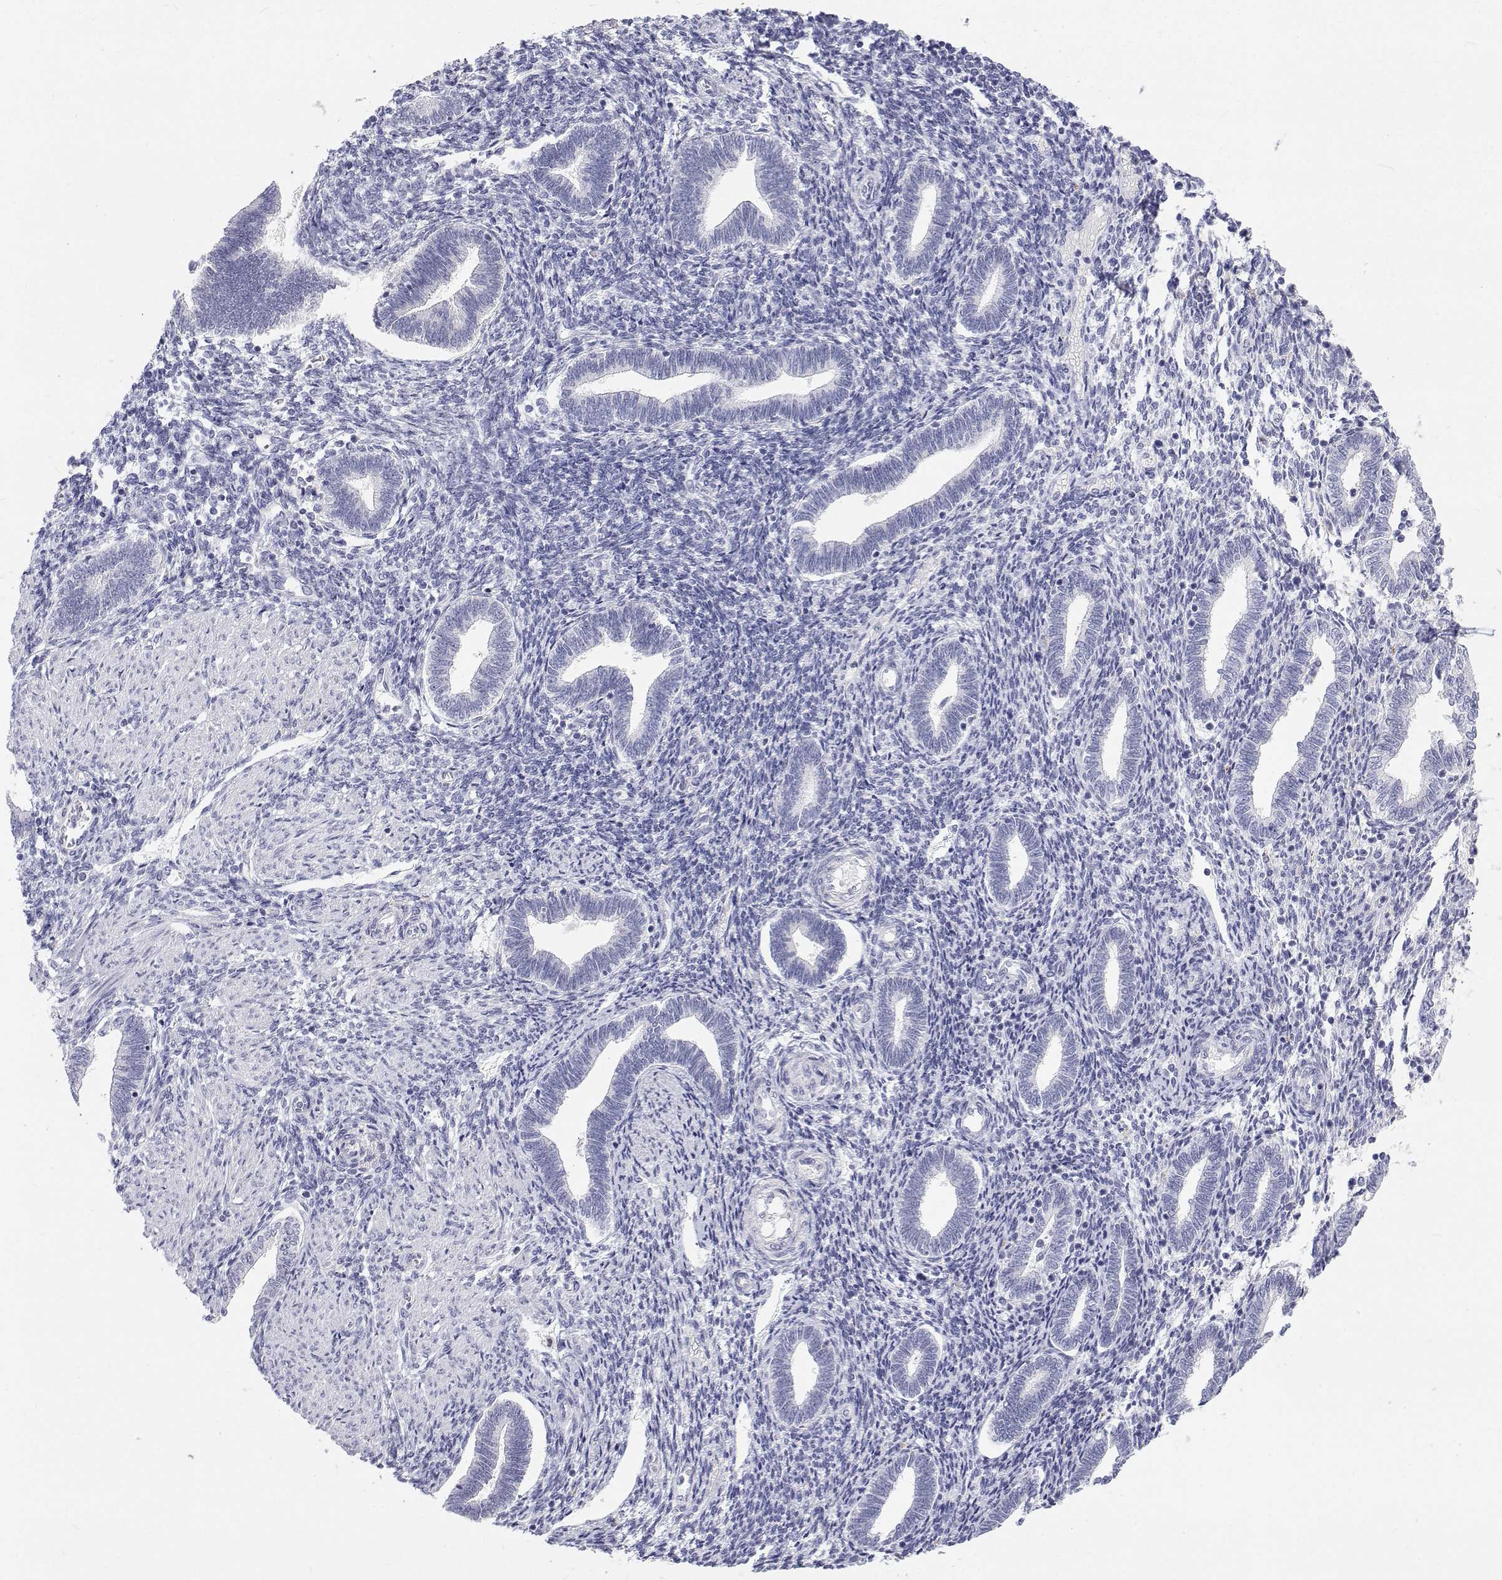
{"staining": {"intensity": "negative", "quantity": "none", "location": "none"}, "tissue": "endometrium", "cell_type": "Cells in endometrial stroma", "image_type": "normal", "snomed": [{"axis": "morphology", "description": "Normal tissue, NOS"}, {"axis": "topography", "description": "Endometrium"}], "caption": "IHC image of normal endometrium stained for a protein (brown), which demonstrates no positivity in cells in endometrial stroma.", "gene": "NCR2", "patient": {"sex": "female", "age": 42}}